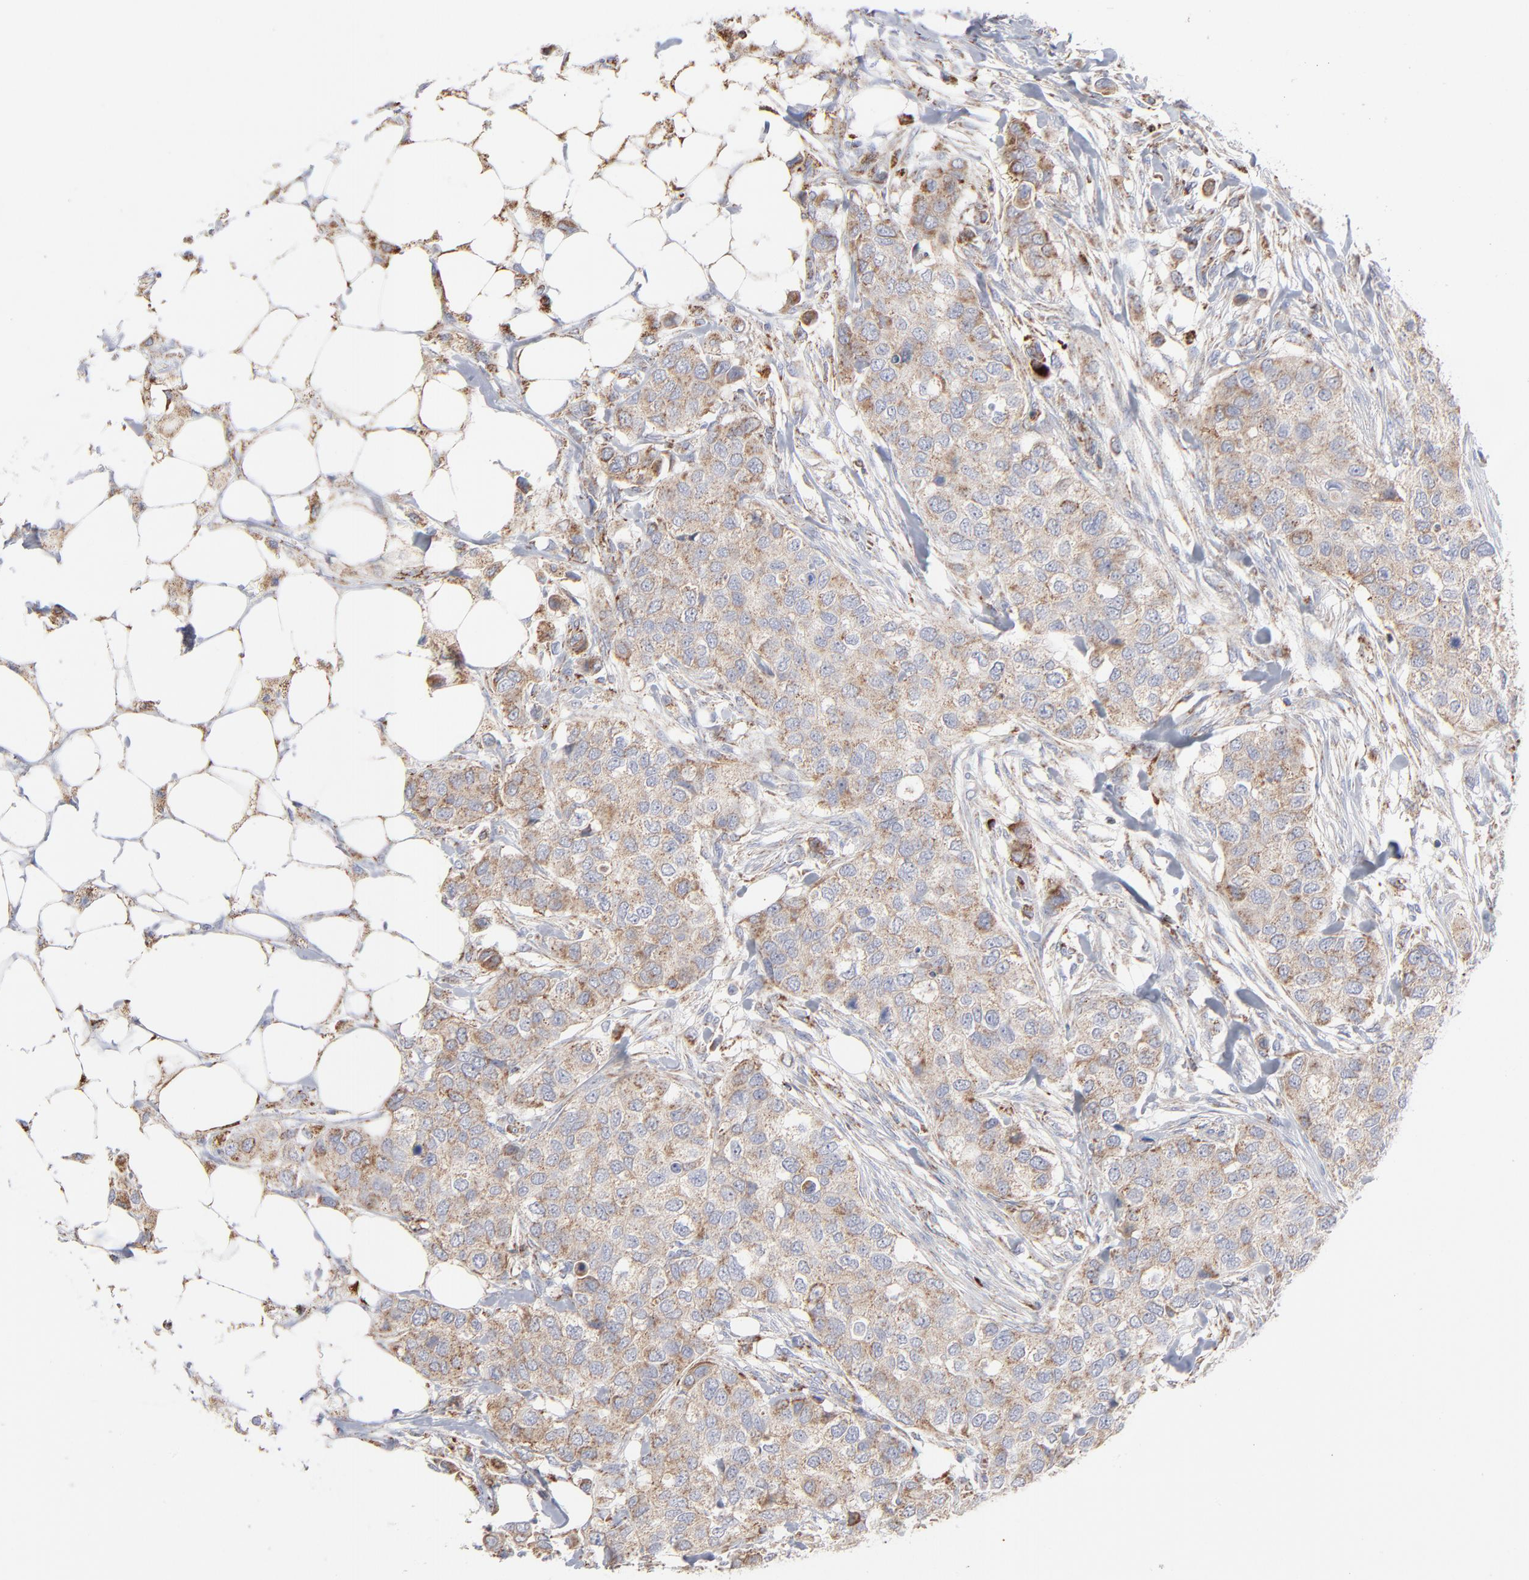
{"staining": {"intensity": "weak", "quantity": ">75%", "location": "cytoplasmic/membranous"}, "tissue": "breast cancer", "cell_type": "Tumor cells", "image_type": "cancer", "snomed": [{"axis": "morphology", "description": "Normal tissue, NOS"}, {"axis": "morphology", "description": "Duct carcinoma"}, {"axis": "topography", "description": "Breast"}], "caption": "Breast infiltrating ductal carcinoma tissue displays weak cytoplasmic/membranous positivity in about >75% of tumor cells, visualized by immunohistochemistry. (Brightfield microscopy of DAB IHC at high magnification).", "gene": "ASB3", "patient": {"sex": "female", "age": 49}}